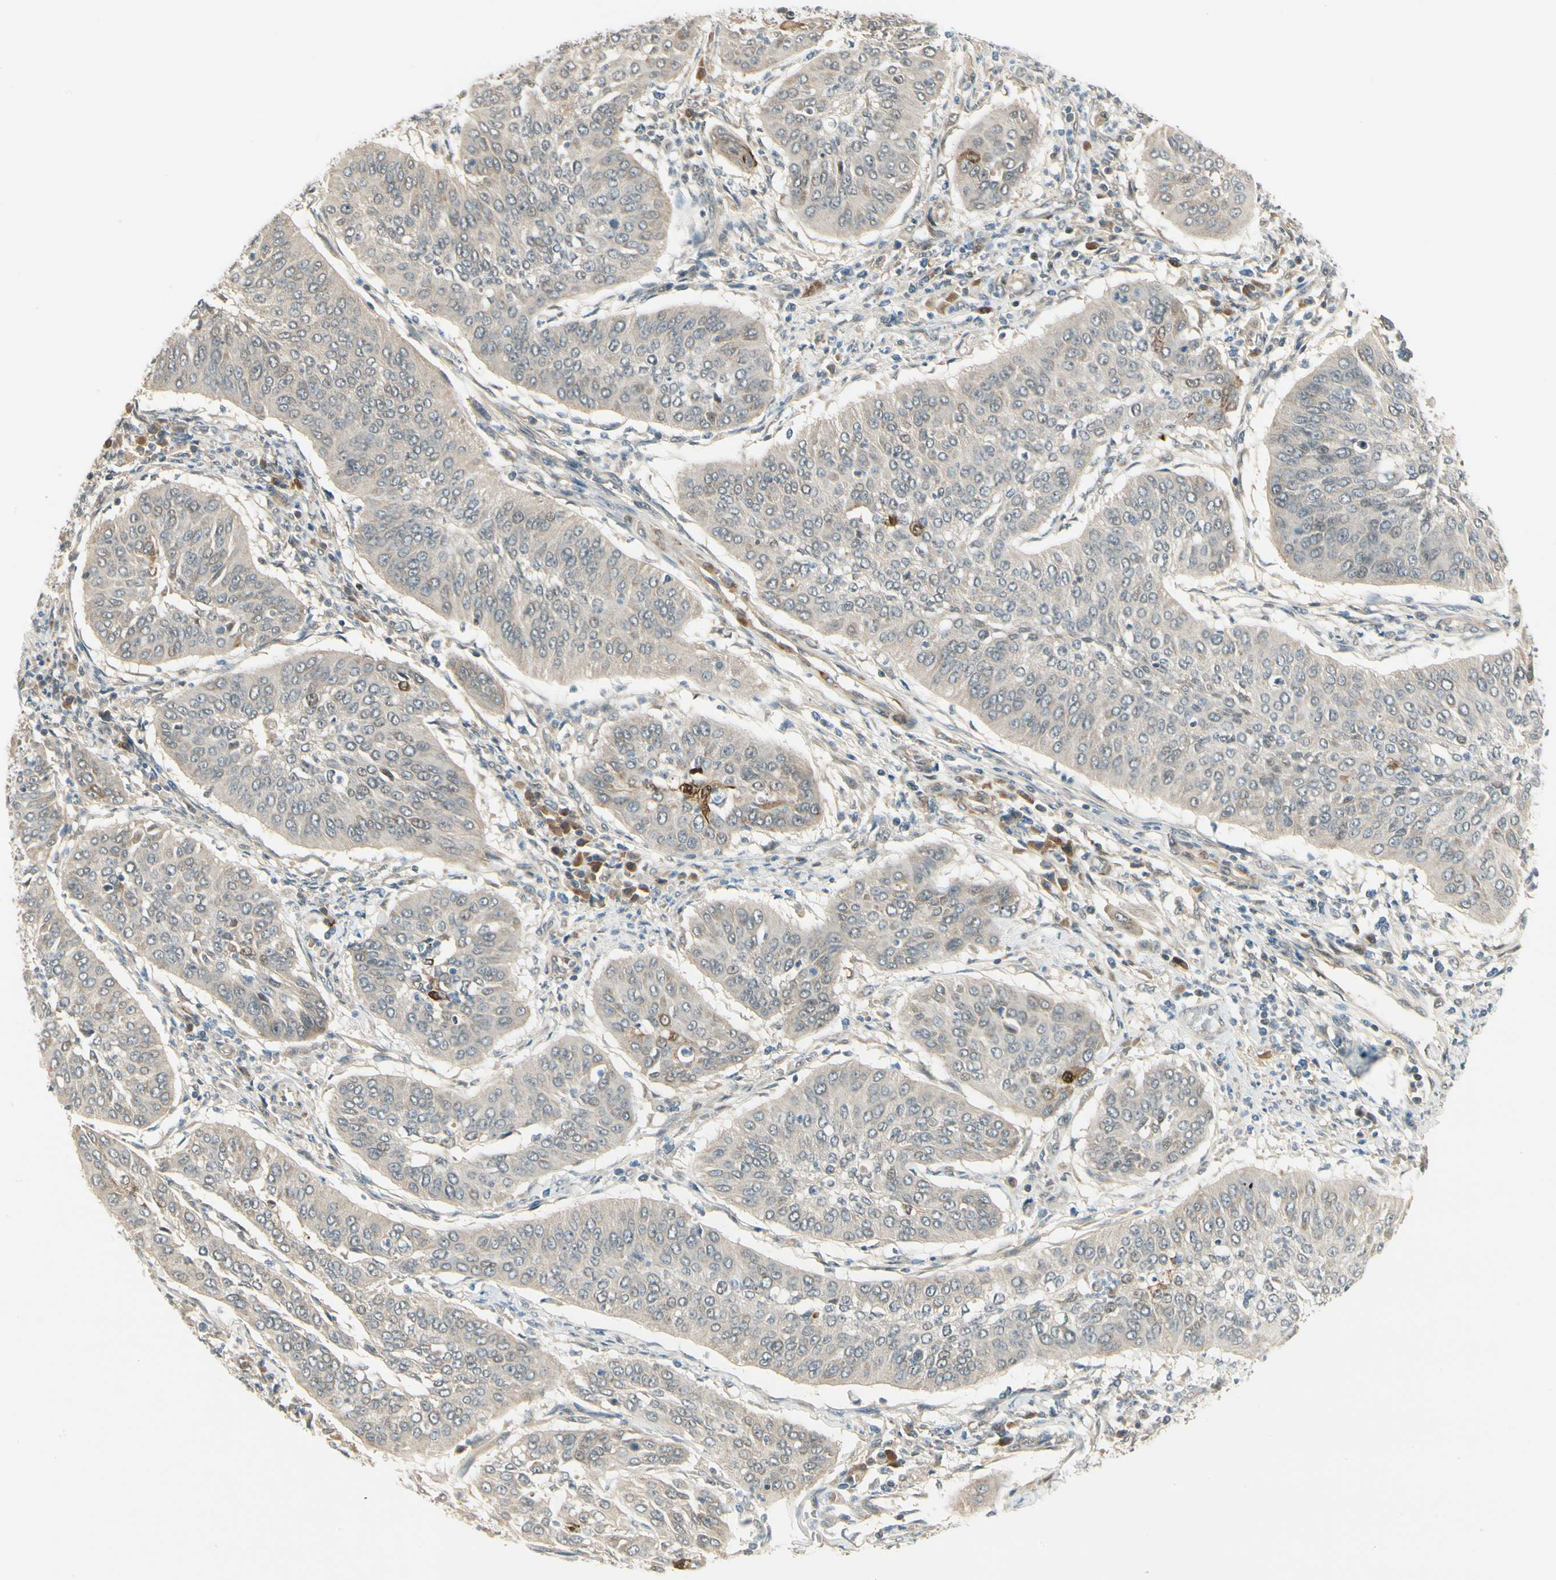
{"staining": {"intensity": "negative", "quantity": "none", "location": "none"}, "tissue": "cervical cancer", "cell_type": "Tumor cells", "image_type": "cancer", "snomed": [{"axis": "morphology", "description": "Normal tissue, NOS"}, {"axis": "morphology", "description": "Squamous cell carcinoma, NOS"}, {"axis": "topography", "description": "Cervix"}], "caption": "There is no significant expression in tumor cells of cervical cancer (squamous cell carcinoma).", "gene": "EPHB3", "patient": {"sex": "female", "age": 39}}